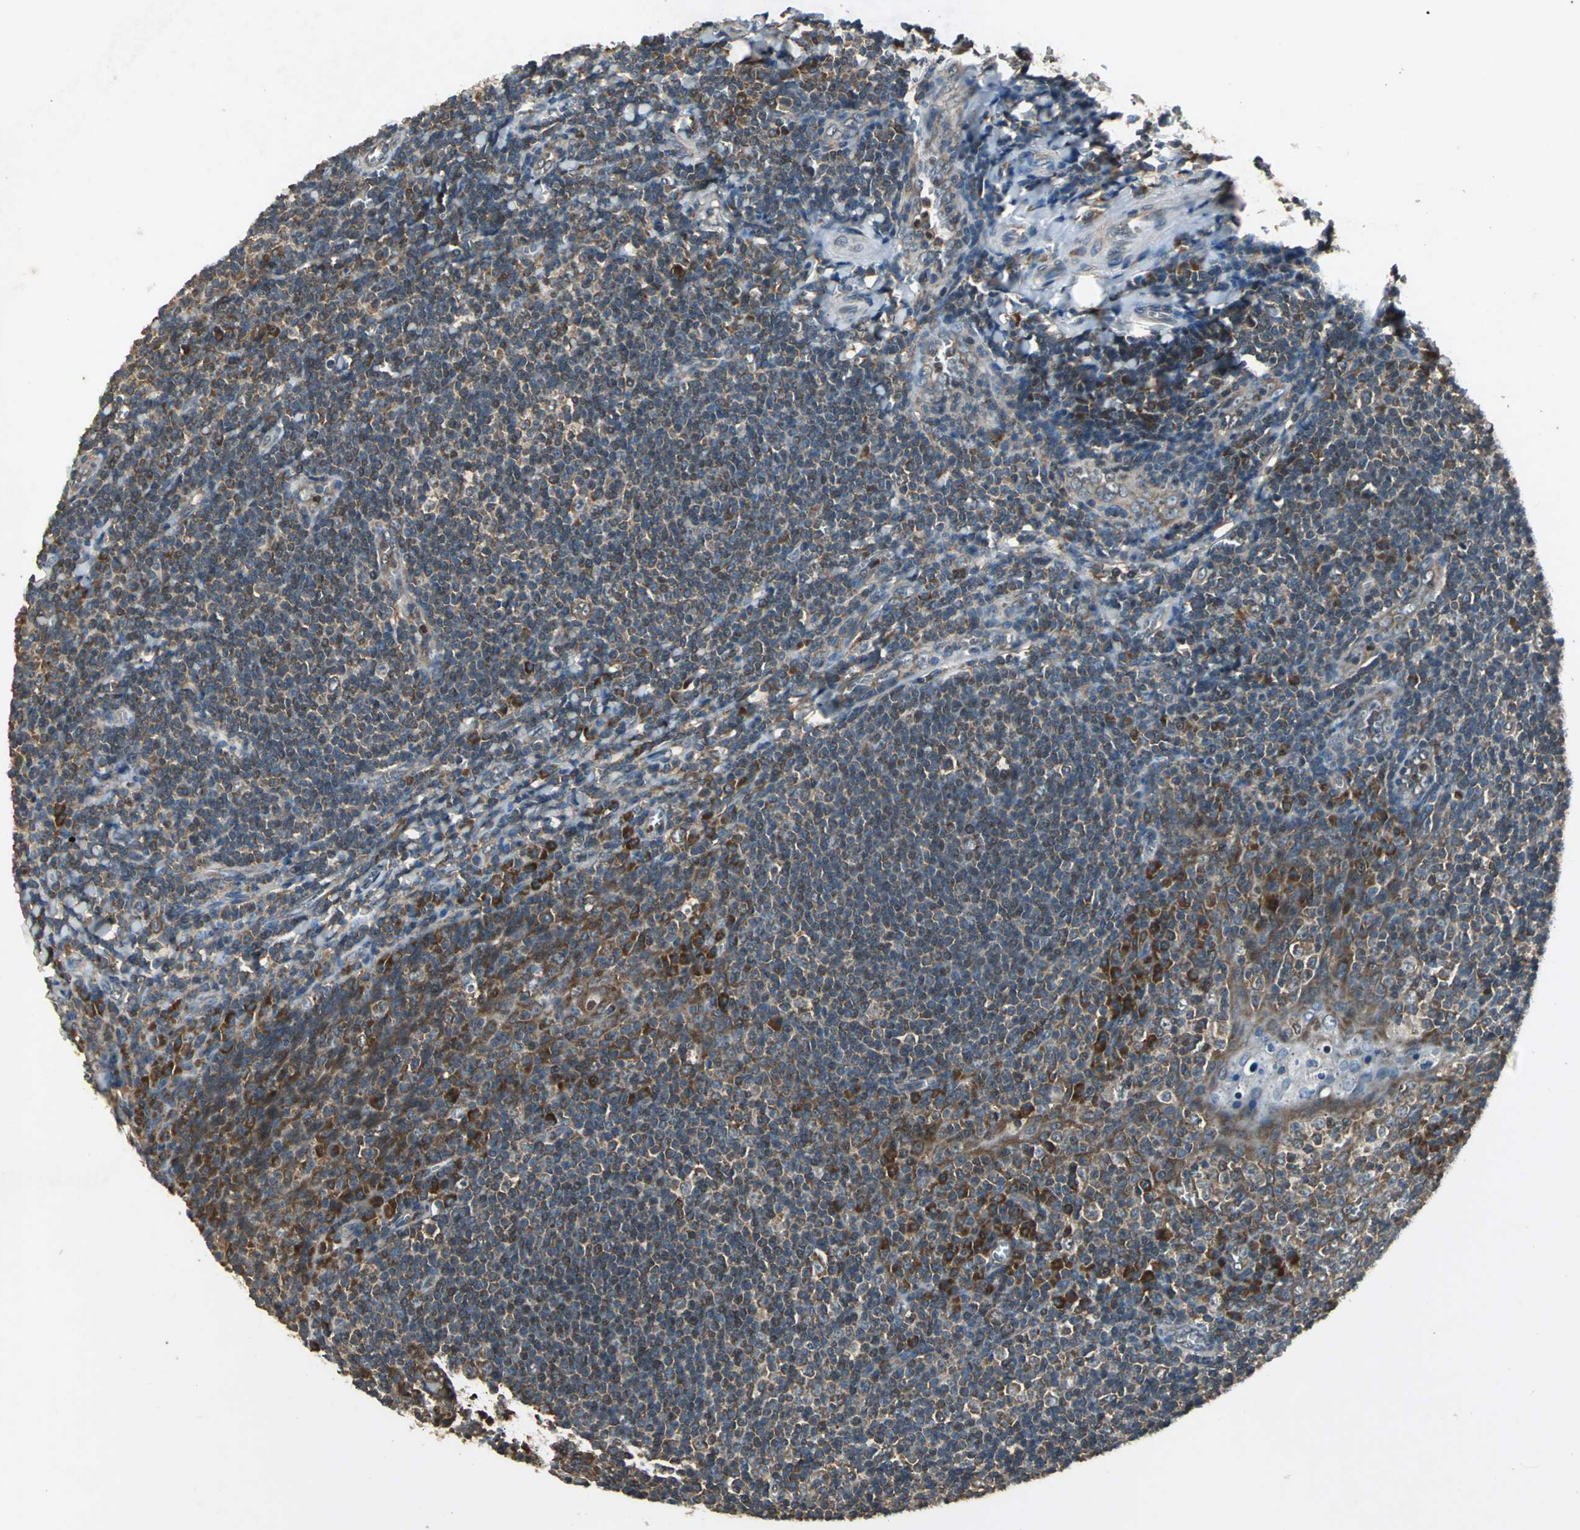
{"staining": {"intensity": "moderate", "quantity": "<25%", "location": "cytoplasmic/membranous"}, "tissue": "tonsil", "cell_type": "Germinal center cells", "image_type": "normal", "snomed": [{"axis": "morphology", "description": "Normal tissue, NOS"}, {"axis": "topography", "description": "Tonsil"}], "caption": "This is a micrograph of immunohistochemistry staining of unremarkable tonsil, which shows moderate staining in the cytoplasmic/membranous of germinal center cells.", "gene": "EIF2B2", "patient": {"sex": "male", "age": 31}}